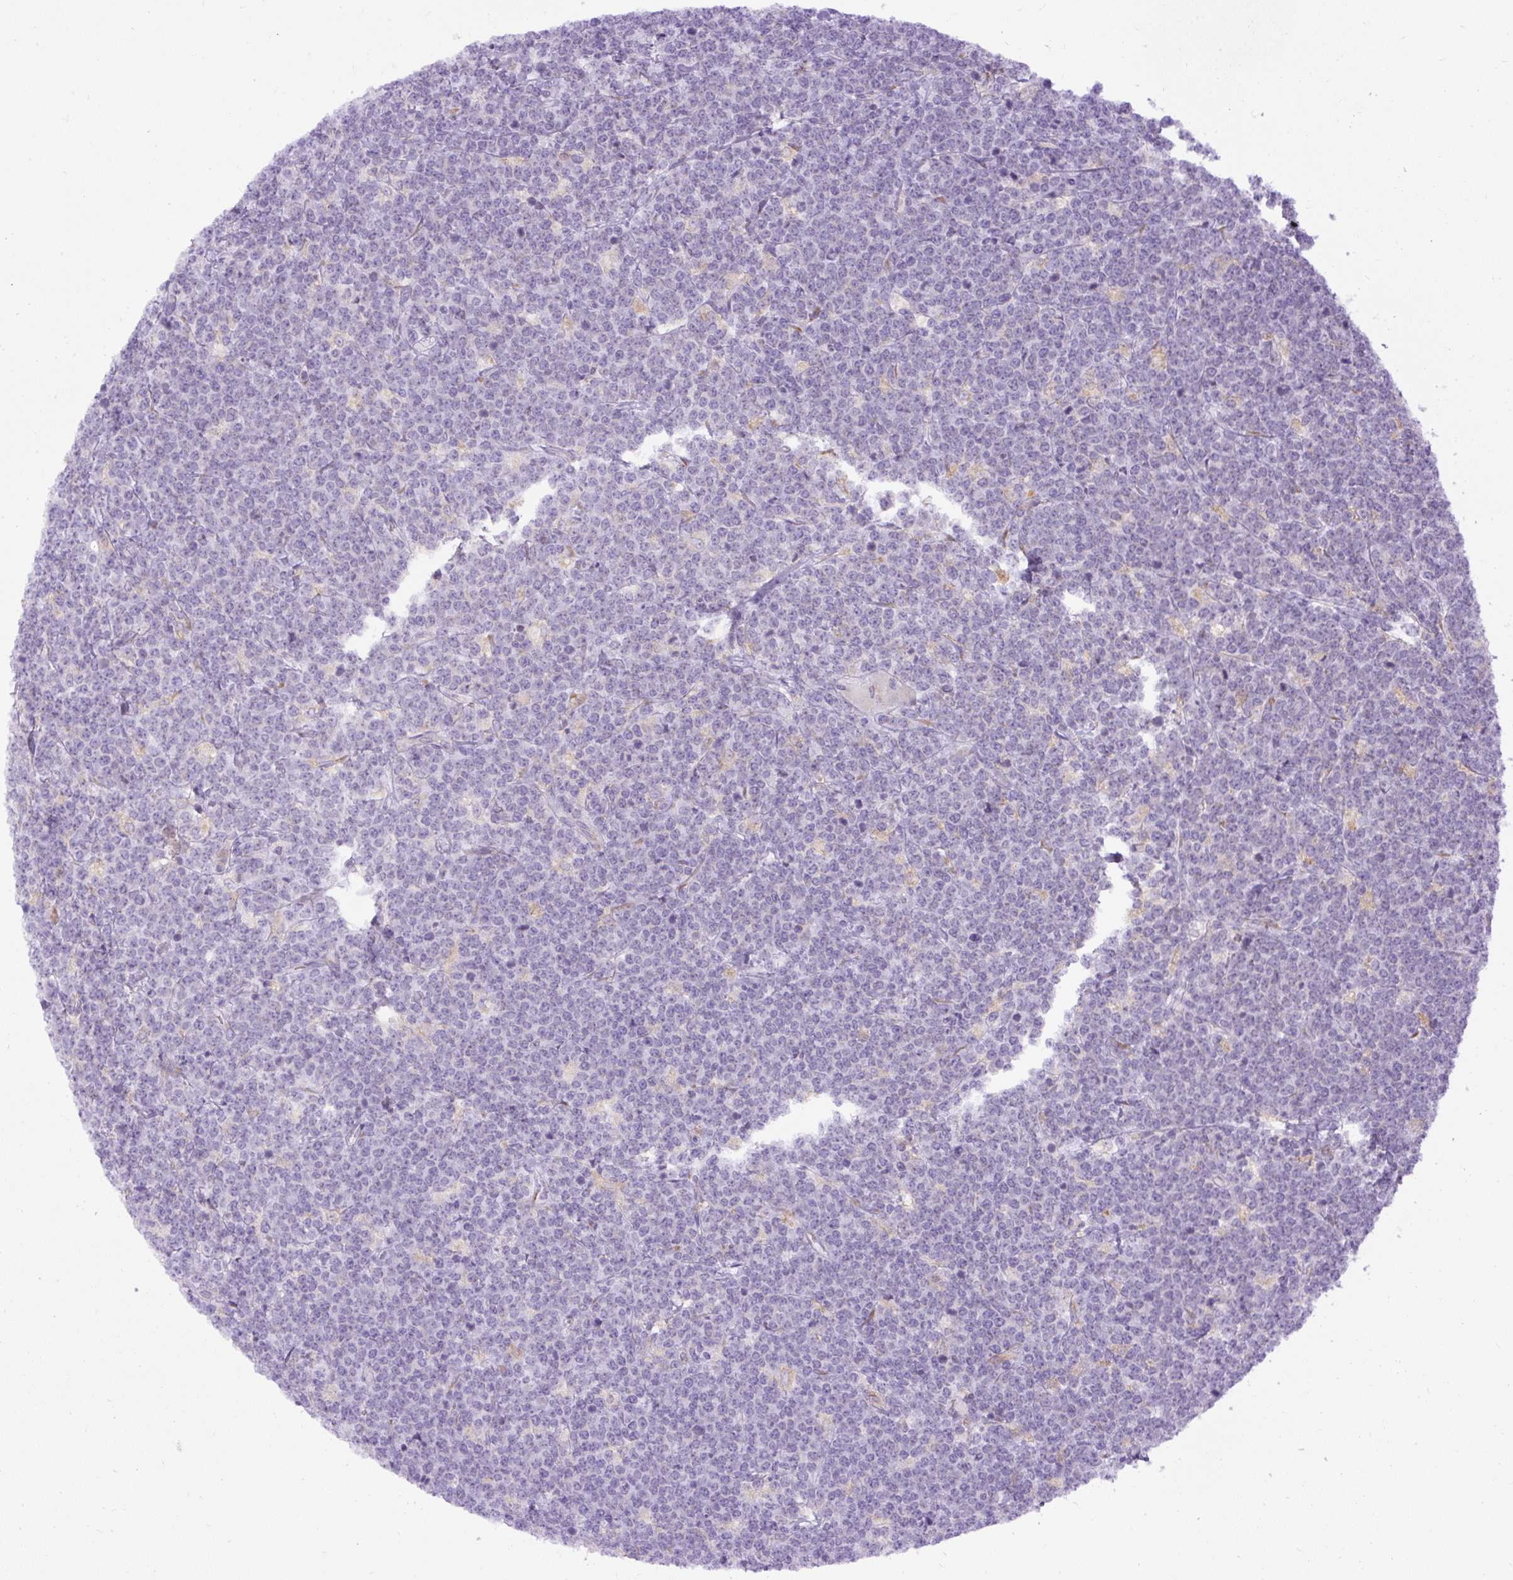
{"staining": {"intensity": "negative", "quantity": "none", "location": "none"}, "tissue": "lymphoma", "cell_type": "Tumor cells", "image_type": "cancer", "snomed": [{"axis": "morphology", "description": "Malignant lymphoma, non-Hodgkin's type, High grade"}, {"axis": "topography", "description": "Small intestine"}, {"axis": "topography", "description": "Colon"}], "caption": "There is no significant staining in tumor cells of high-grade malignant lymphoma, non-Hodgkin's type. (DAB (3,3'-diaminobenzidine) immunohistochemistry (IHC), high magnification).", "gene": "DDOST", "patient": {"sex": "male", "age": 8}}